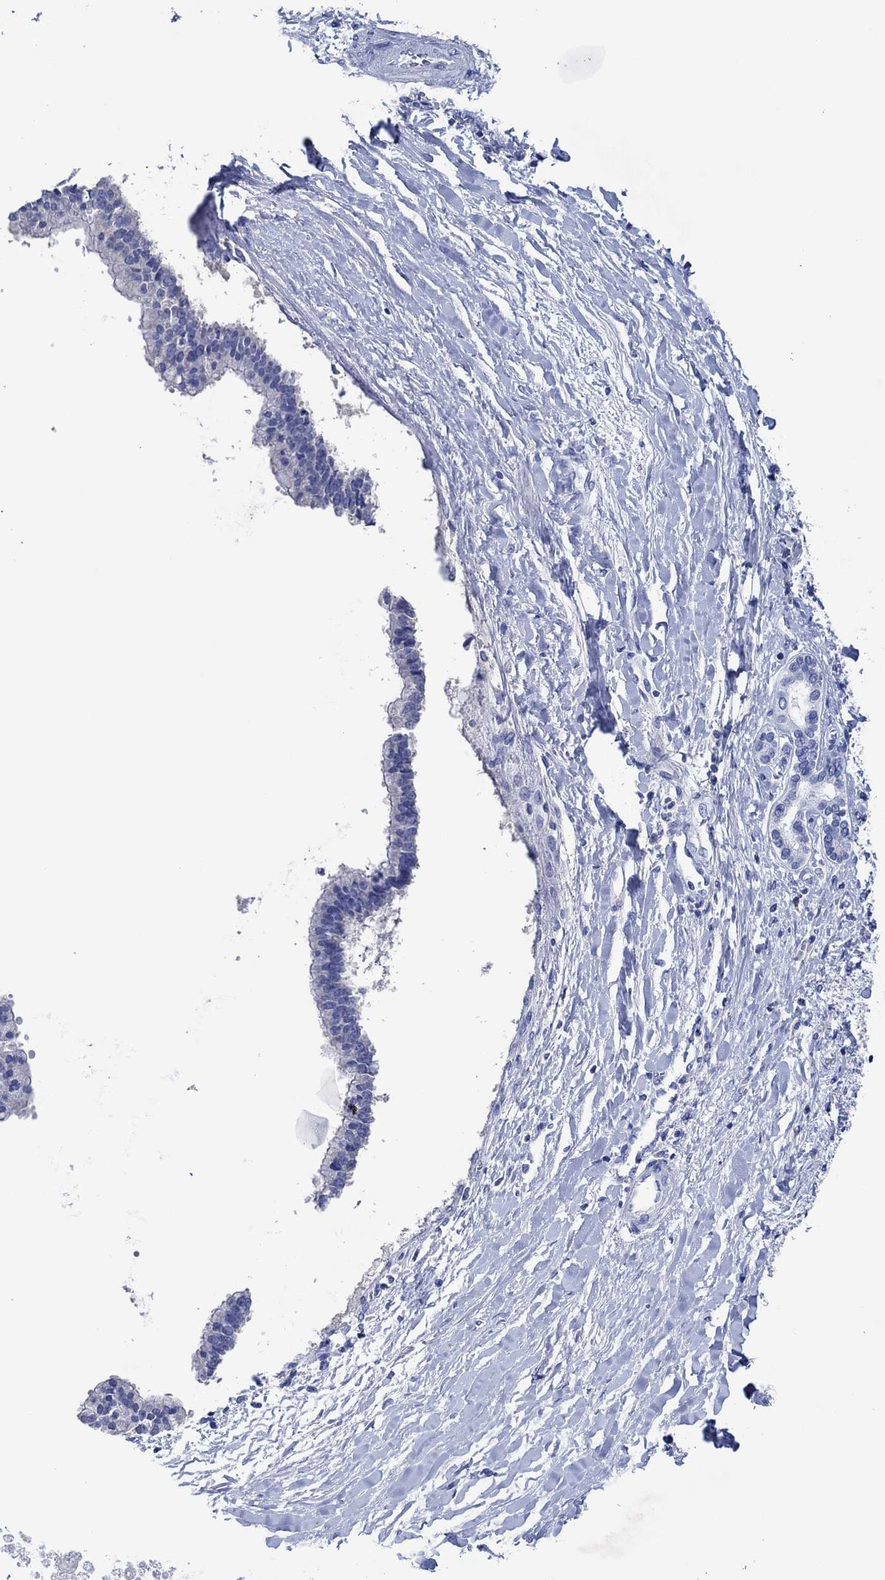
{"staining": {"intensity": "negative", "quantity": "none", "location": "none"}, "tissue": "liver cancer", "cell_type": "Tumor cells", "image_type": "cancer", "snomed": [{"axis": "morphology", "description": "Cholangiocarcinoma"}, {"axis": "topography", "description": "Liver"}], "caption": "The histopathology image reveals no significant expression in tumor cells of liver cholangiocarcinoma. (IHC, brightfield microscopy, high magnification).", "gene": "CPNE6", "patient": {"sex": "male", "age": 50}}